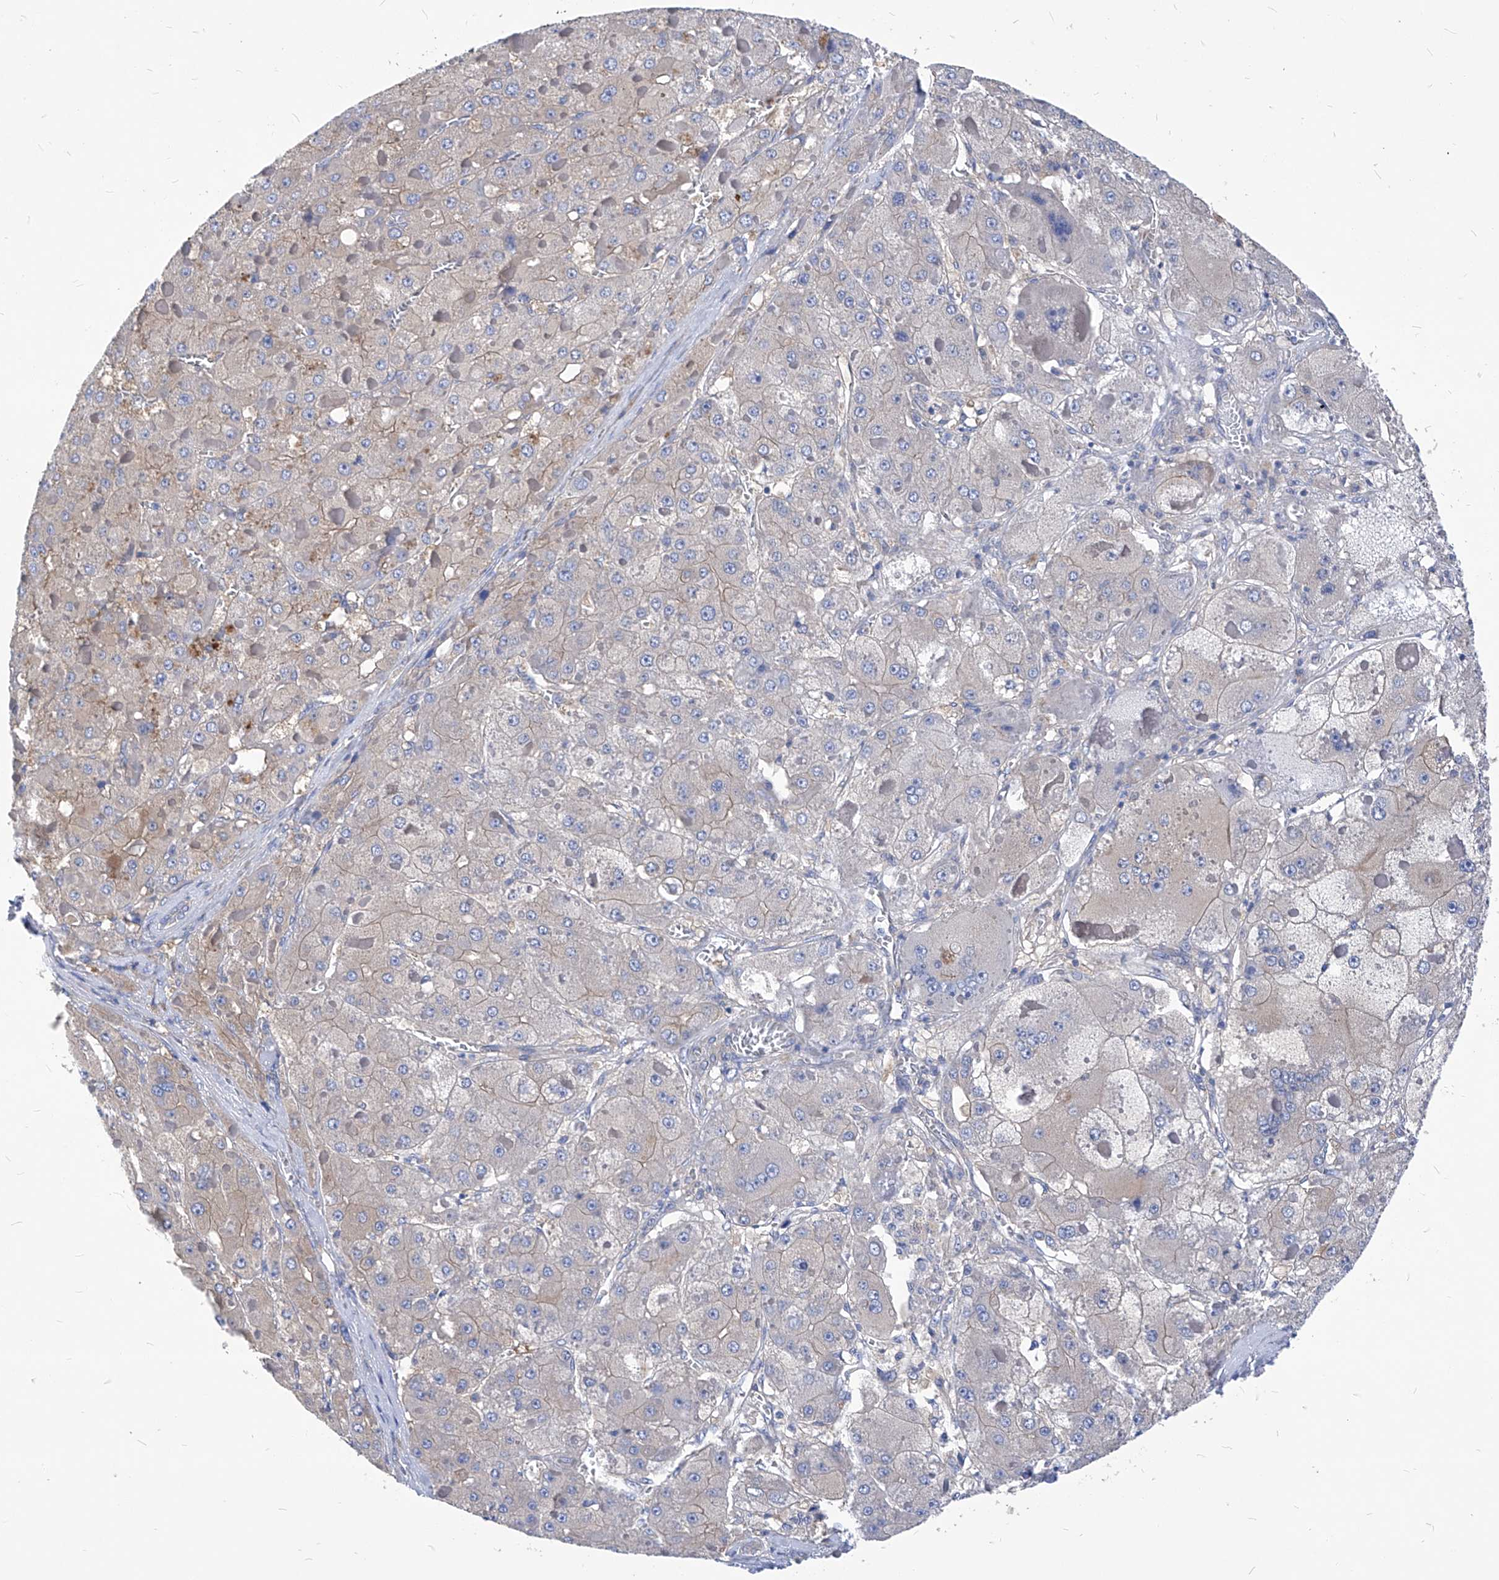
{"staining": {"intensity": "weak", "quantity": "<25%", "location": "cytoplasmic/membranous"}, "tissue": "liver cancer", "cell_type": "Tumor cells", "image_type": "cancer", "snomed": [{"axis": "morphology", "description": "Carcinoma, Hepatocellular, NOS"}, {"axis": "topography", "description": "Liver"}], "caption": "Human hepatocellular carcinoma (liver) stained for a protein using immunohistochemistry (IHC) displays no expression in tumor cells.", "gene": "XPNPEP1", "patient": {"sex": "female", "age": 73}}